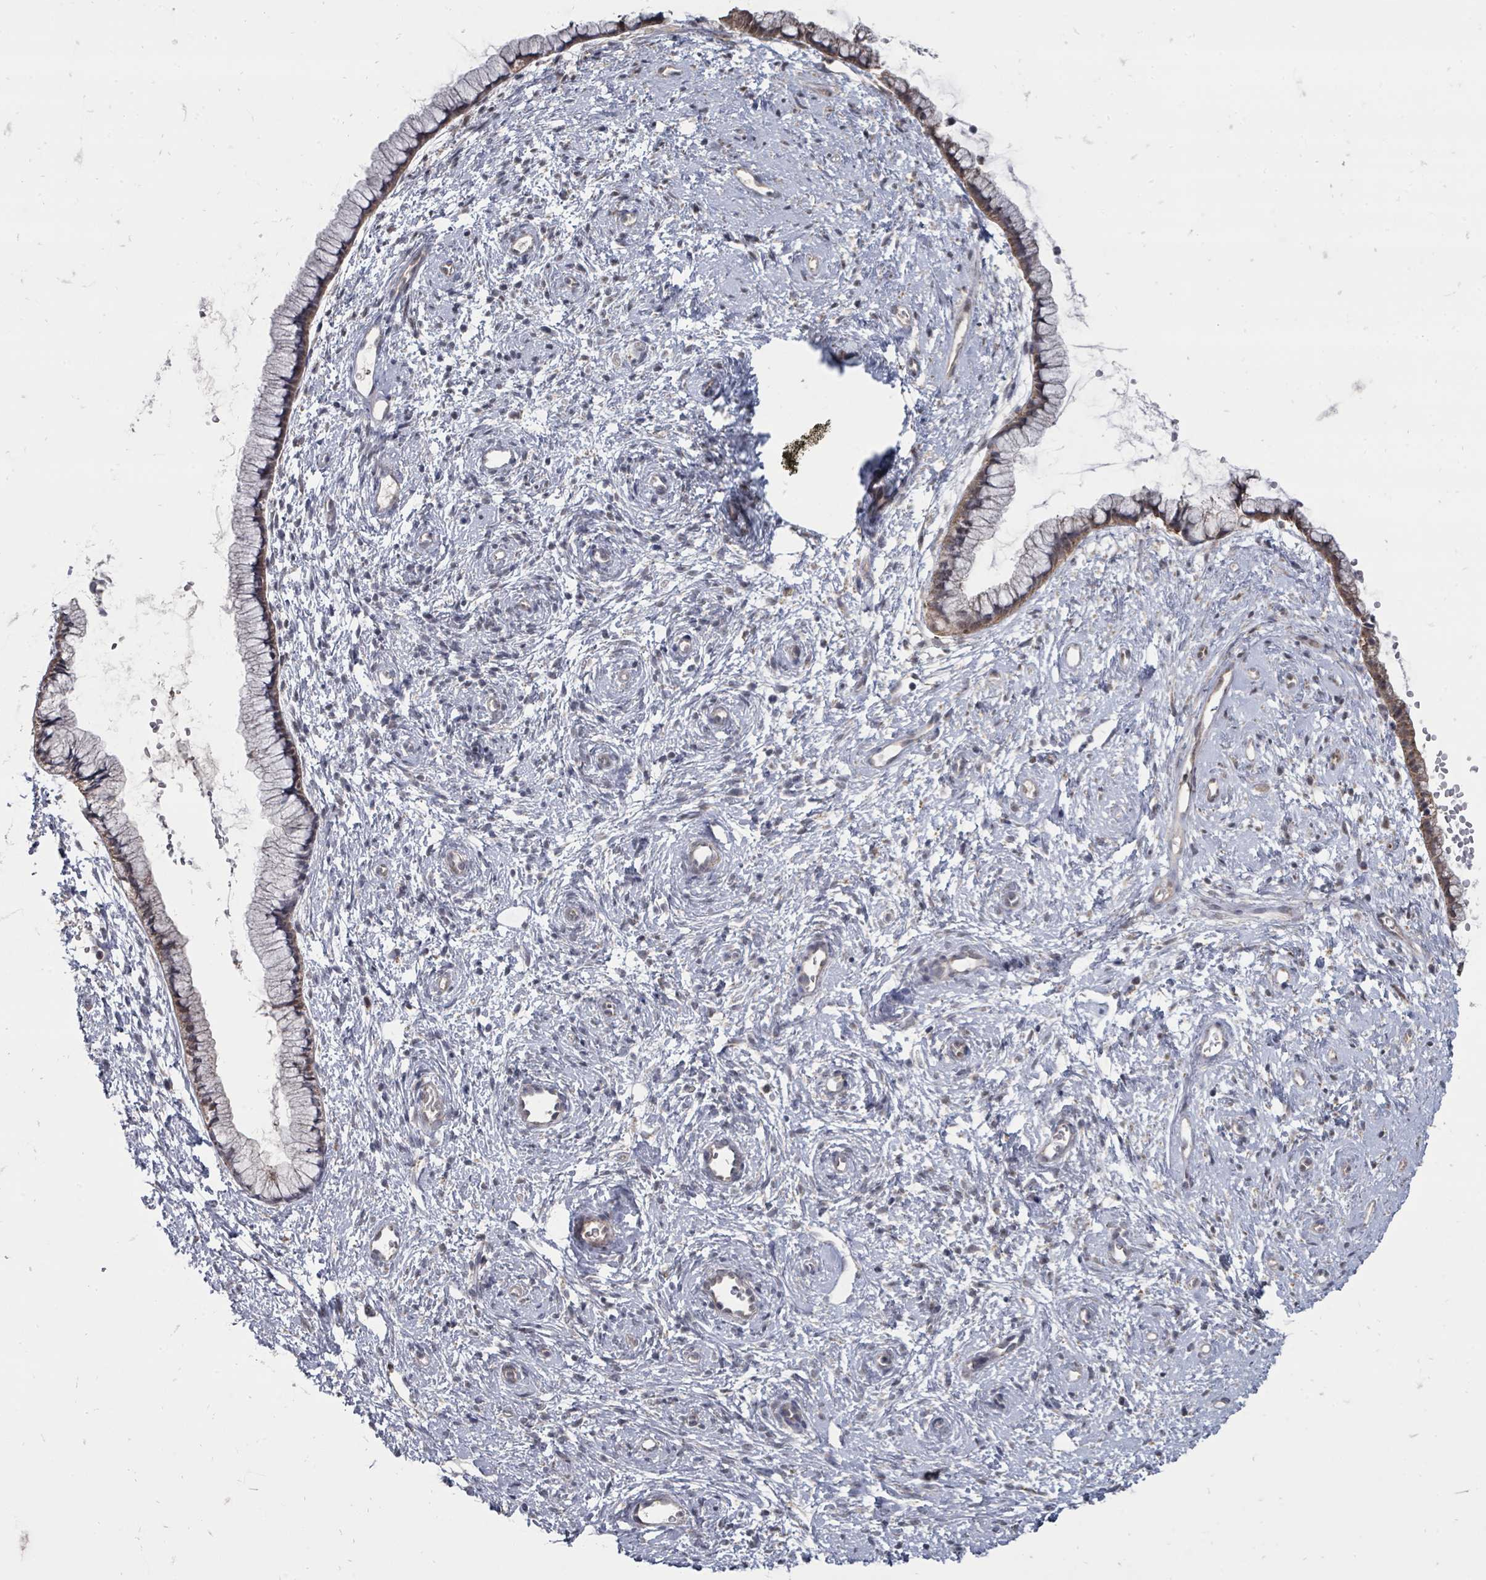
{"staining": {"intensity": "weak", "quantity": "25%-75%", "location": "cytoplasmic/membranous"}, "tissue": "cervix", "cell_type": "Glandular cells", "image_type": "normal", "snomed": [{"axis": "morphology", "description": "Normal tissue, NOS"}, {"axis": "topography", "description": "Cervix"}], "caption": "This image reveals immunohistochemistry staining of normal human cervix, with low weak cytoplasmic/membranous positivity in approximately 25%-75% of glandular cells.", "gene": "MAGOHB", "patient": {"sex": "female", "age": 57}}